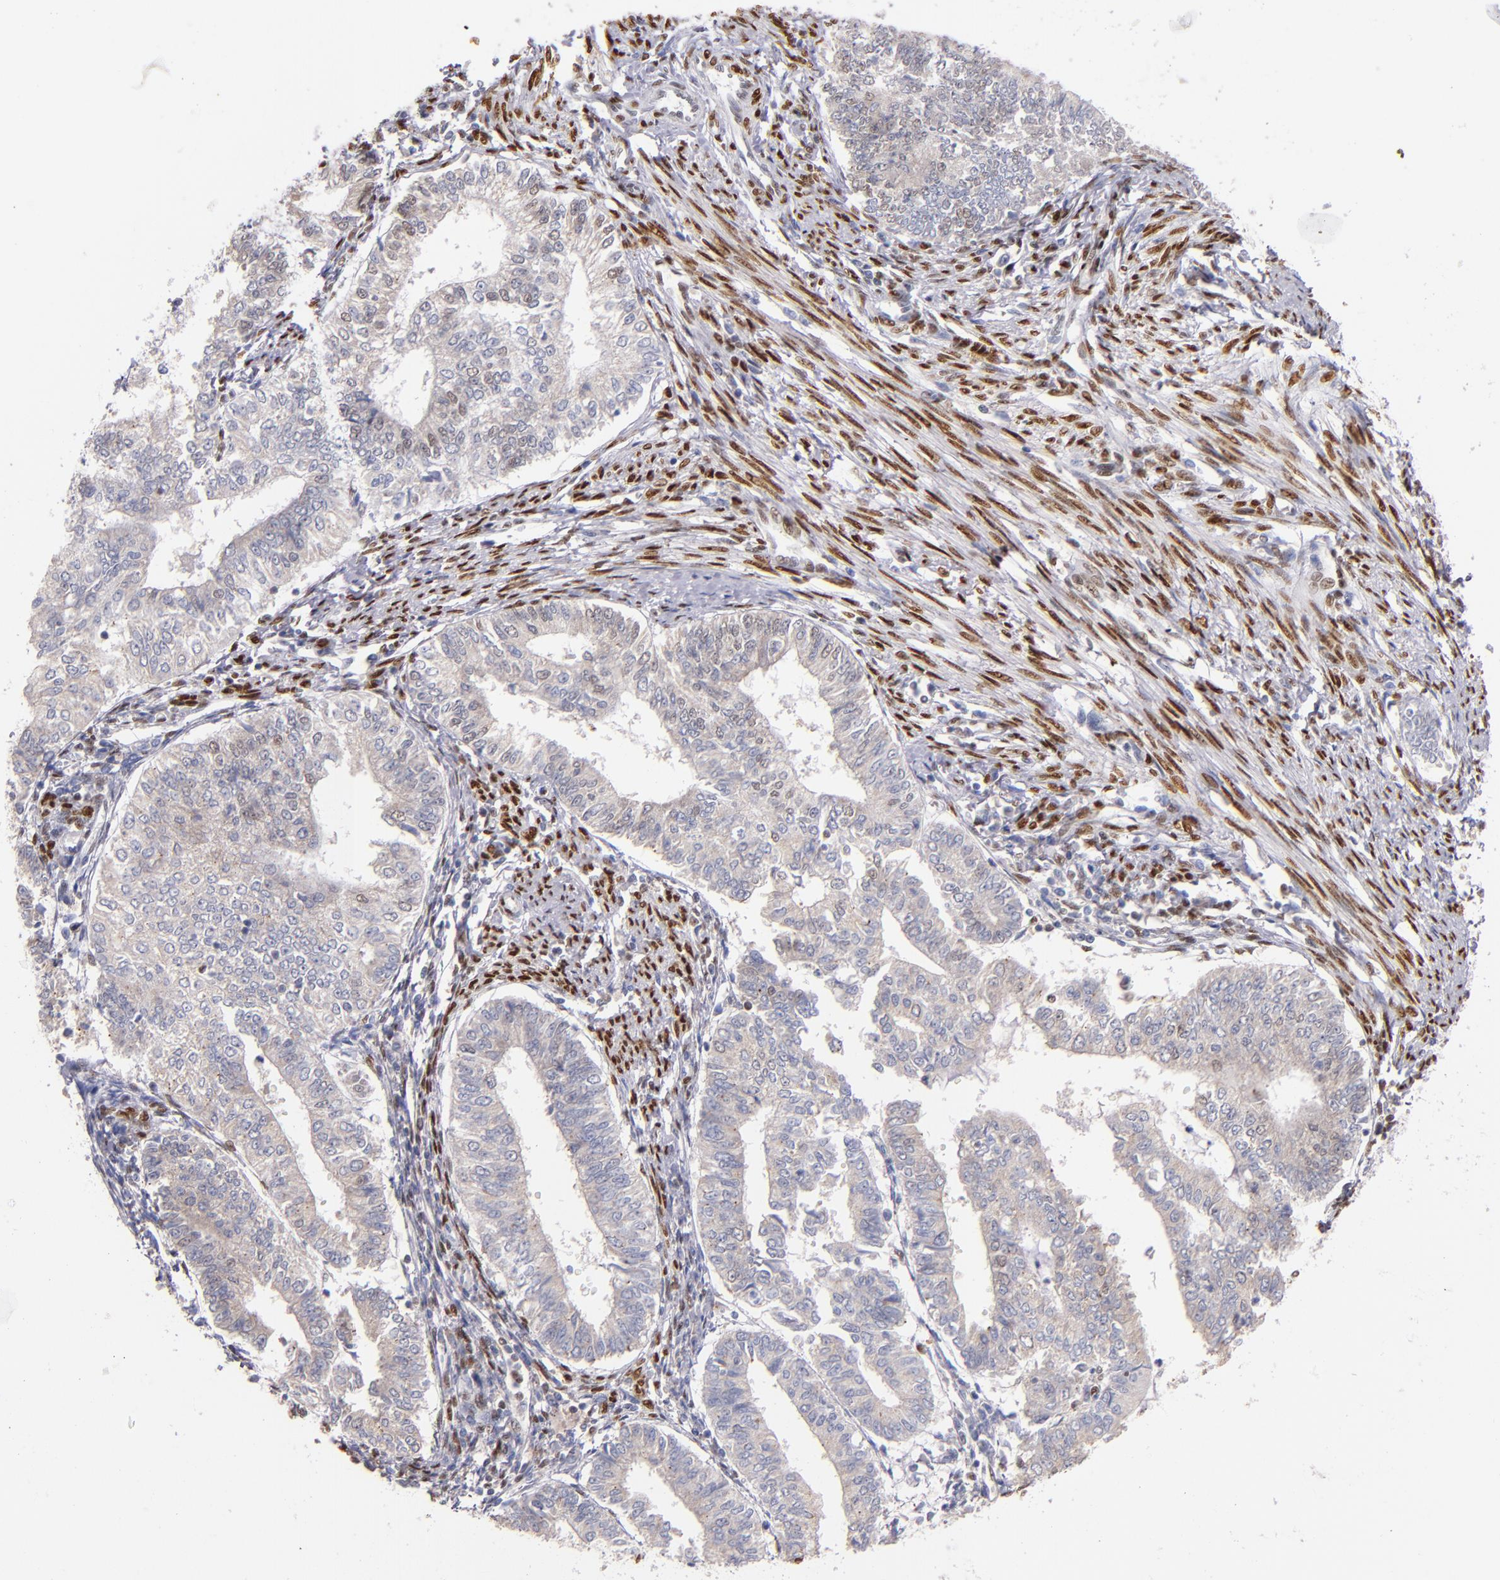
{"staining": {"intensity": "negative", "quantity": "none", "location": "none"}, "tissue": "endometrial cancer", "cell_type": "Tumor cells", "image_type": "cancer", "snomed": [{"axis": "morphology", "description": "Adenocarcinoma, NOS"}, {"axis": "topography", "description": "Endometrium"}], "caption": "Immunohistochemical staining of endometrial cancer (adenocarcinoma) reveals no significant expression in tumor cells.", "gene": "SRF", "patient": {"sex": "female", "age": 66}}